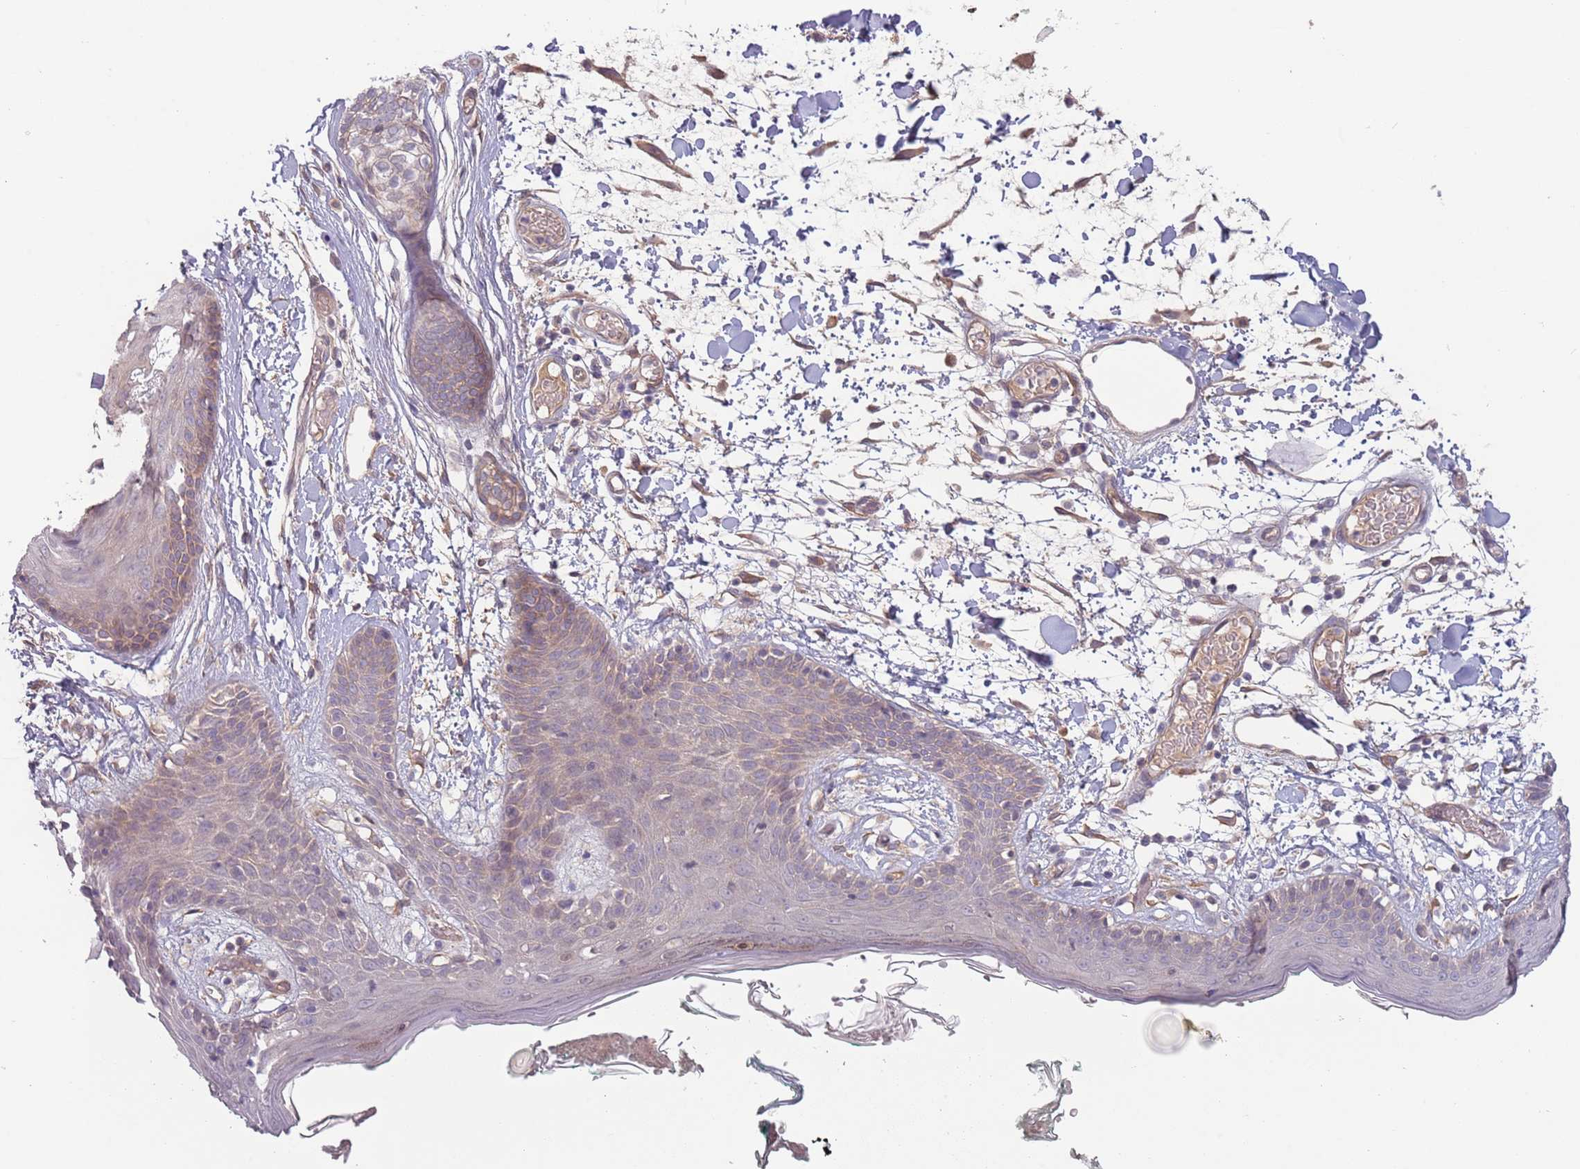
{"staining": {"intensity": "moderate", "quantity": ">75%", "location": "cytoplasmic/membranous"}, "tissue": "skin", "cell_type": "Fibroblasts", "image_type": "normal", "snomed": [{"axis": "morphology", "description": "Normal tissue, NOS"}, {"axis": "topography", "description": "Skin"}], "caption": "This micrograph shows unremarkable skin stained with IHC to label a protein in brown. The cytoplasmic/membranous of fibroblasts show moderate positivity for the protein. Nuclei are counter-stained blue.", "gene": "SAV1", "patient": {"sex": "male", "age": 79}}